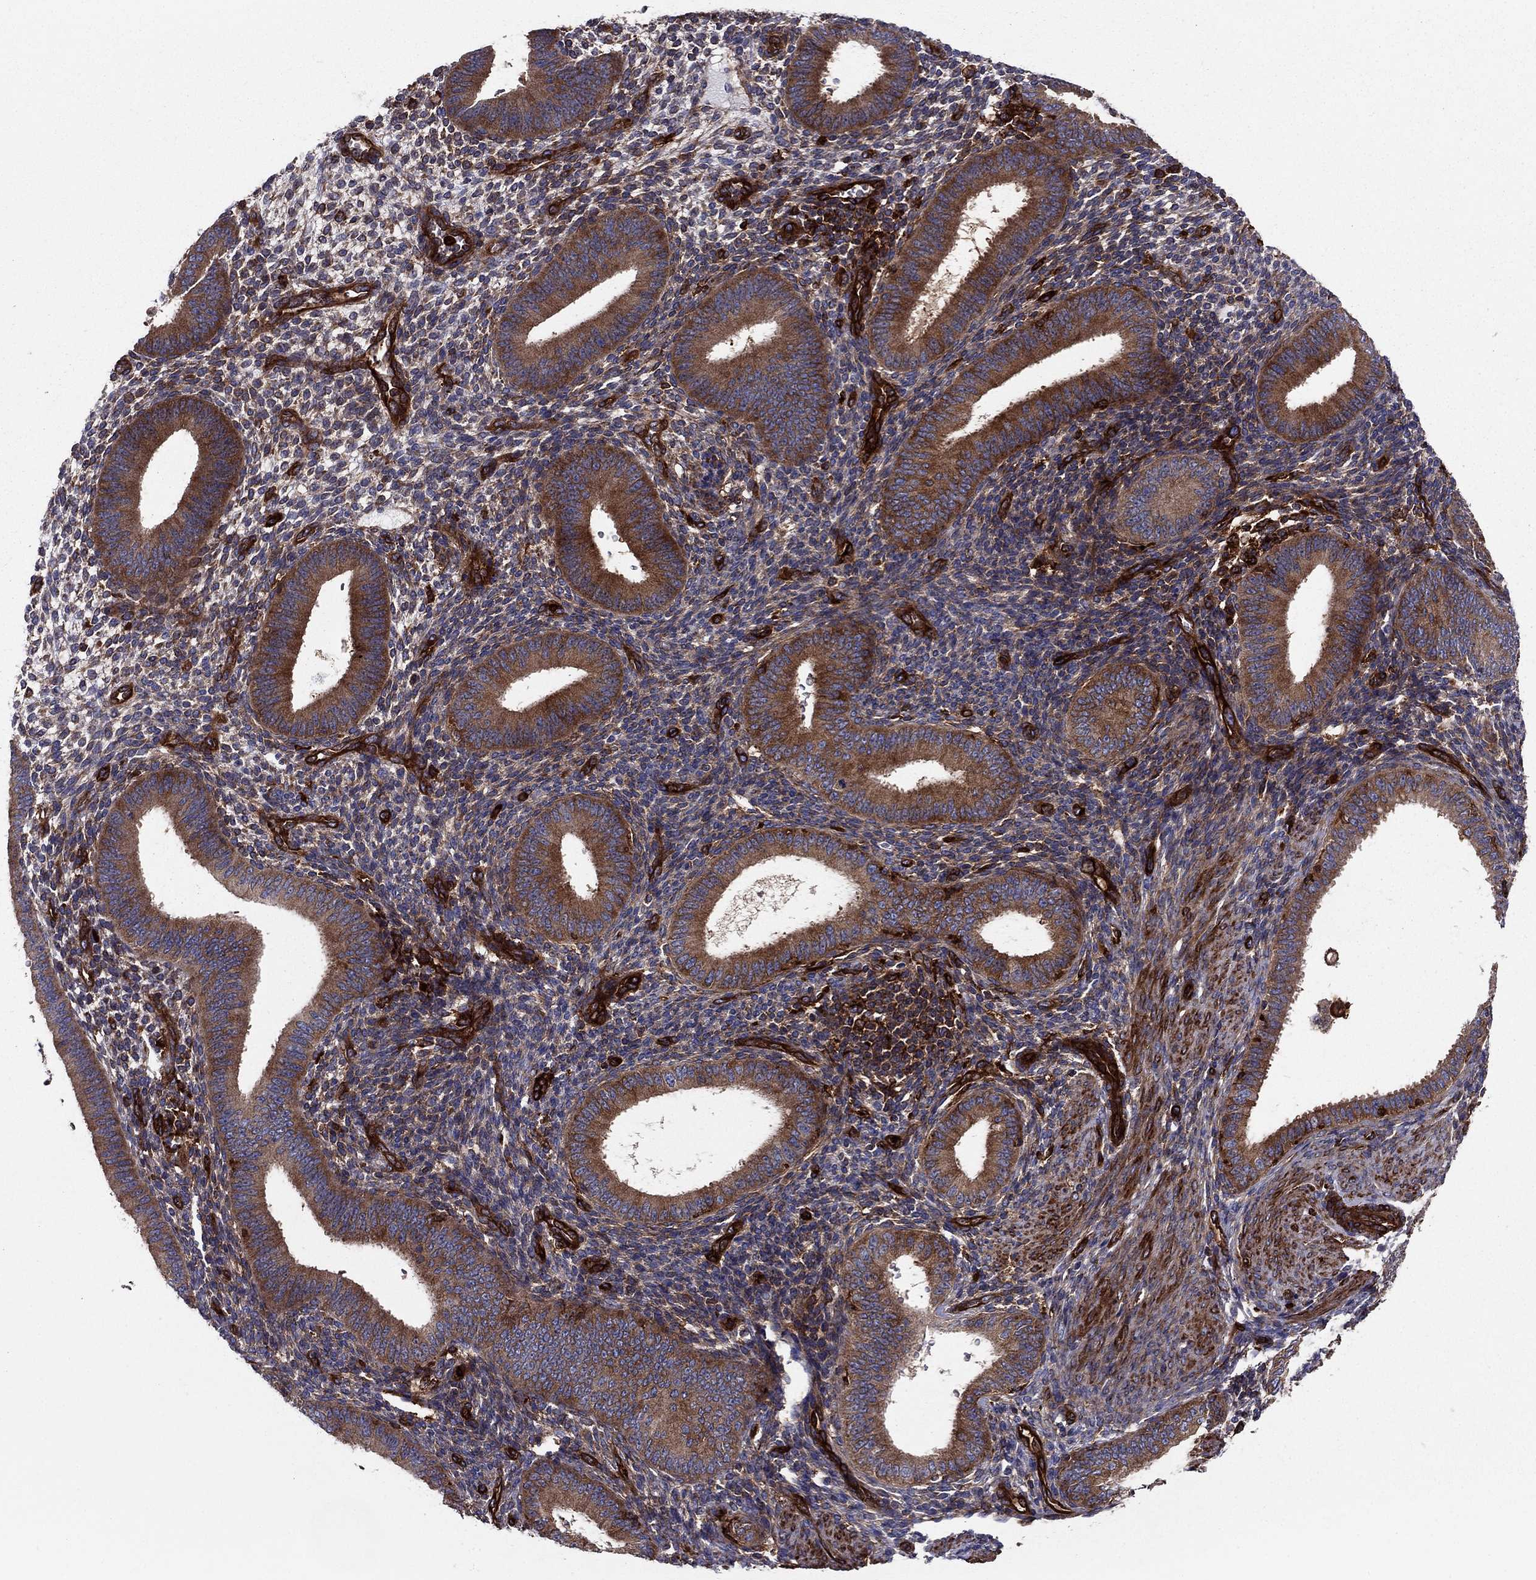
{"staining": {"intensity": "negative", "quantity": "none", "location": "none"}, "tissue": "endometrium", "cell_type": "Cells in endometrial stroma", "image_type": "normal", "snomed": [{"axis": "morphology", "description": "Normal tissue, NOS"}, {"axis": "topography", "description": "Endometrium"}], "caption": "Cells in endometrial stroma show no significant positivity in unremarkable endometrium.", "gene": "EHBP1L1", "patient": {"sex": "female", "age": 39}}